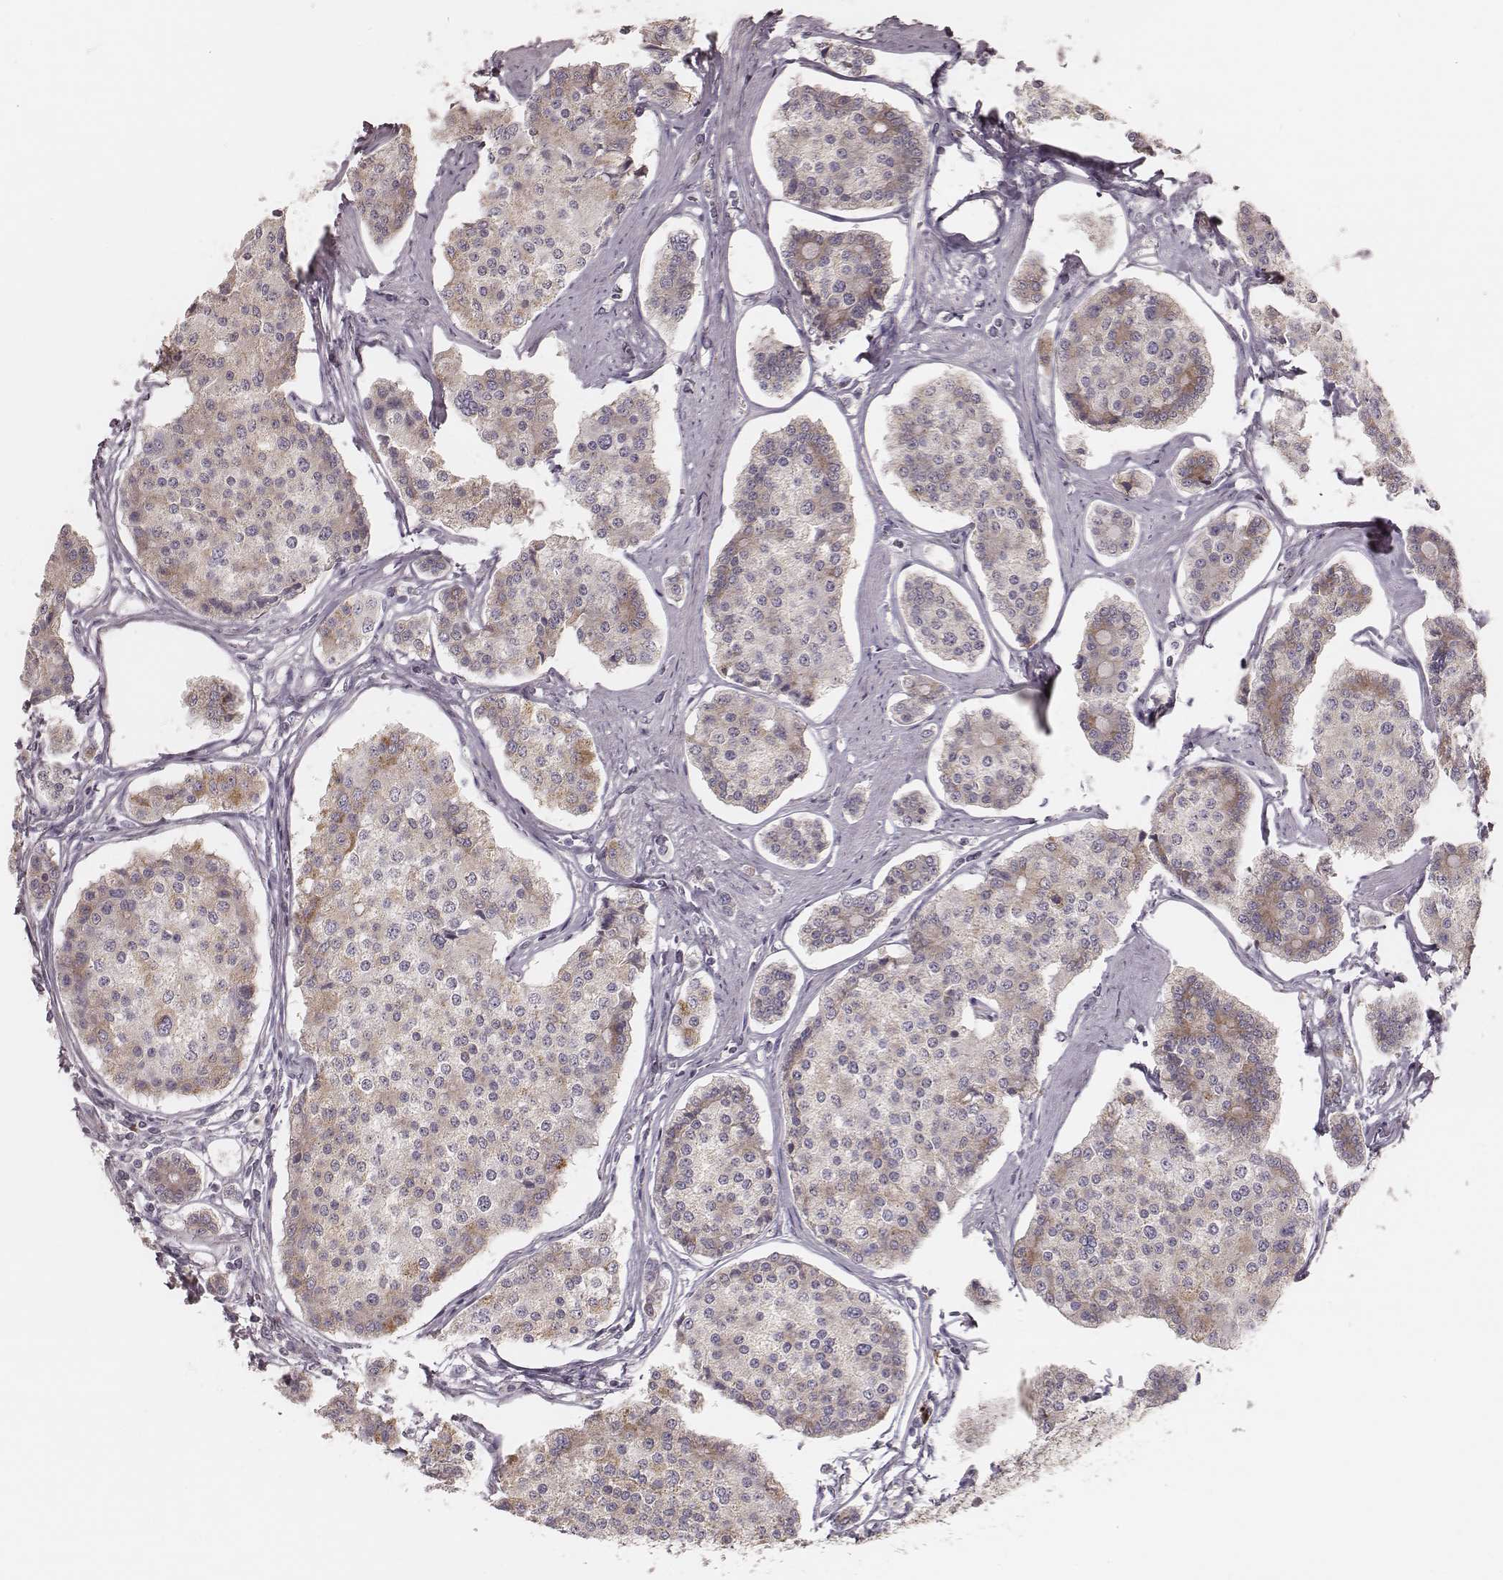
{"staining": {"intensity": "weak", "quantity": ">75%", "location": "cytoplasmic/membranous"}, "tissue": "carcinoid", "cell_type": "Tumor cells", "image_type": "cancer", "snomed": [{"axis": "morphology", "description": "Carcinoid, malignant, NOS"}, {"axis": "topography", "description": "Small intestine"}], "caption": "Immunohistochemistry (IHC) (DAB (3,3'-diaminobenzidine)) staining of carcinoid reveals weak cytoplasmic/membranous protein expression in approximately >75% of tumor cells.", "gene": "KIF5C", "patient": {"sex": "female", "age": 65}}